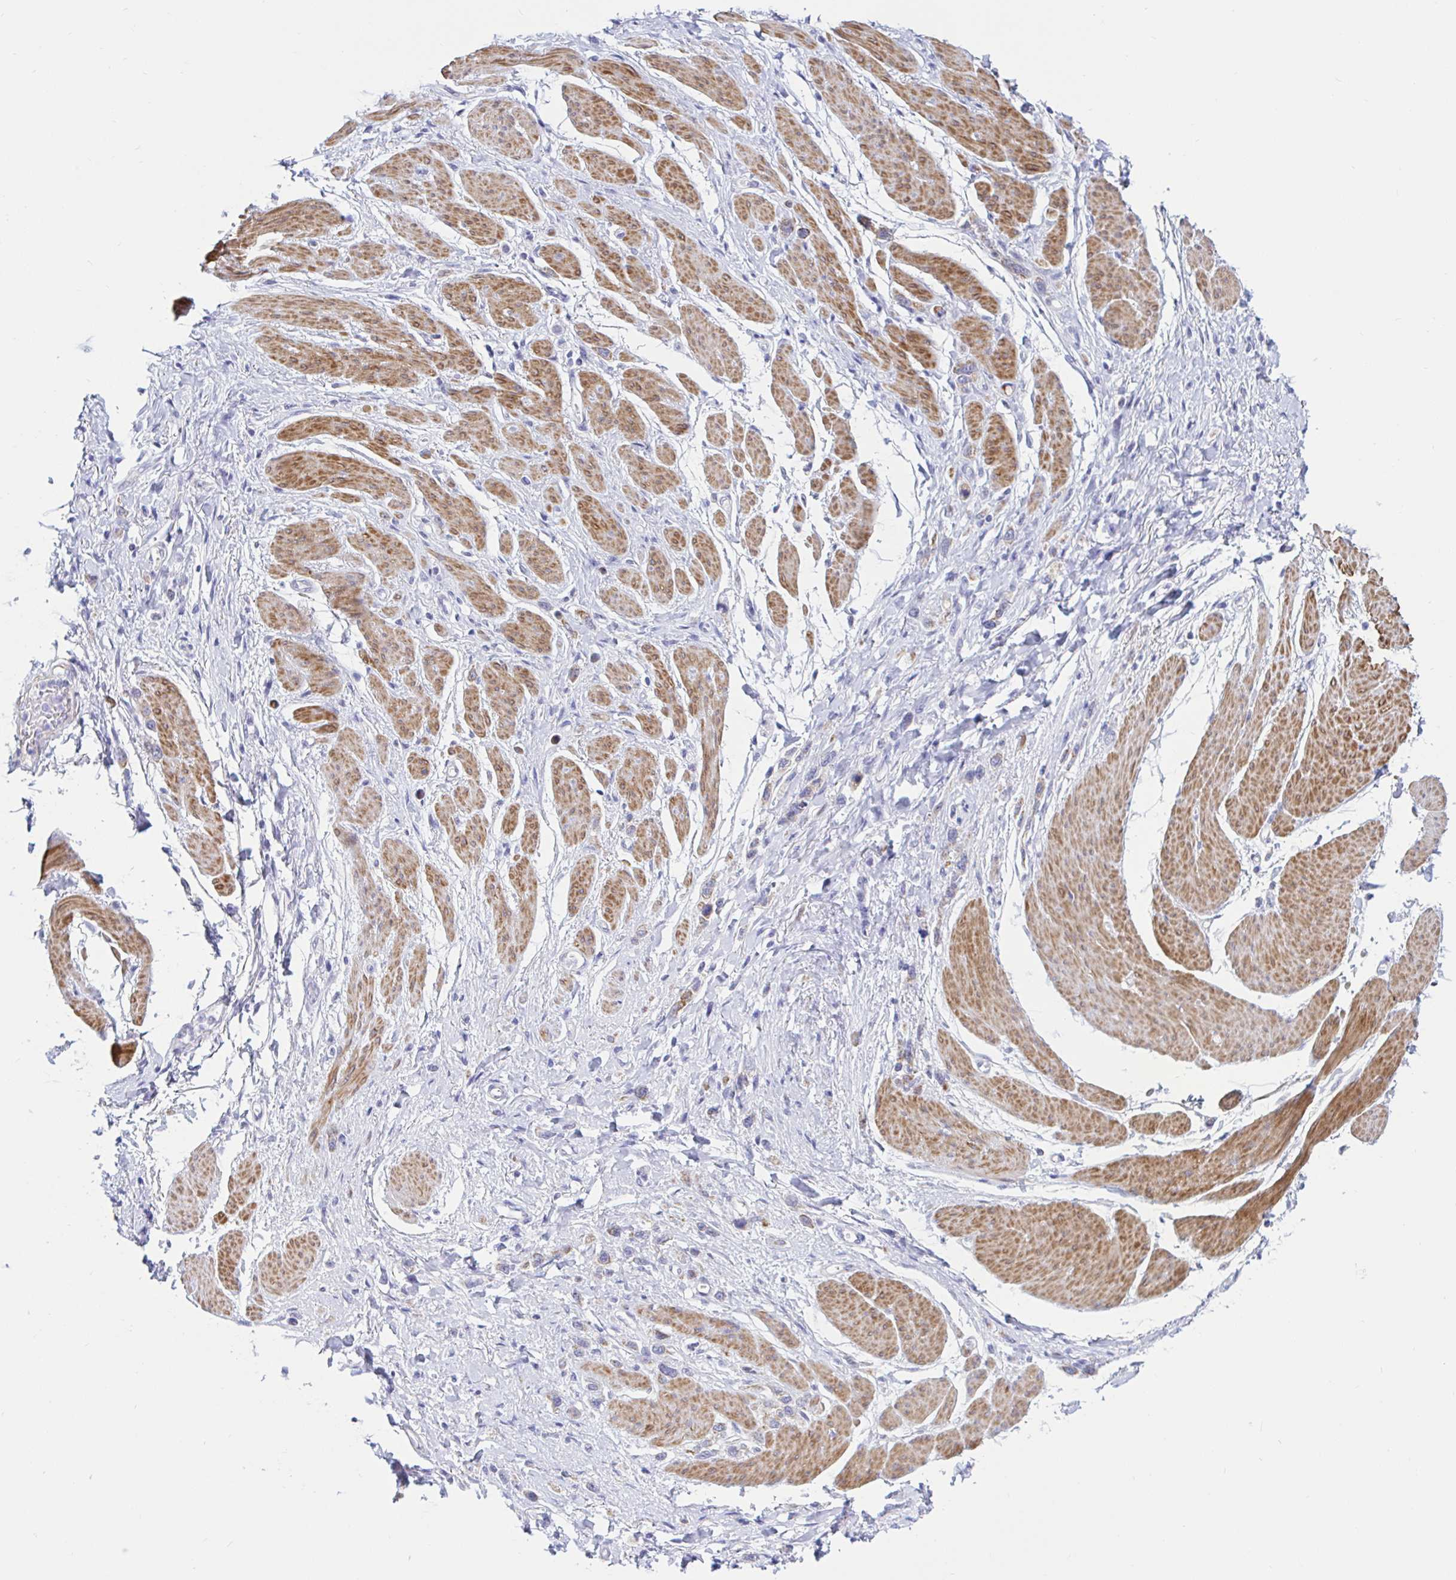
{"staining": {"intensity": "negative", "quantity": "none", "location": "none"}, "tissue": "stomach cancer", "cell_type": "Tumor cells", "image_type": "cancer", "snomed": [{"axis": "morphology", "description": "Adenocarcinoma, NOS"}, {"axis": "topography", "description": "Stomach"}], "caption": "An immunohistochemistry photomicrograph of stomach cancer (adenocarcinoma) is shown. There is no staining in tumor cells of stomach cancer (adenocarcinoma). The staining was performed using DAB to visualize the protein expression in brown, while the nuclei were stained in blue with hematoxylin (Magnification: 20x).", "gene": "NBPF3", "patient": {"sex": "female", "age": 65}}